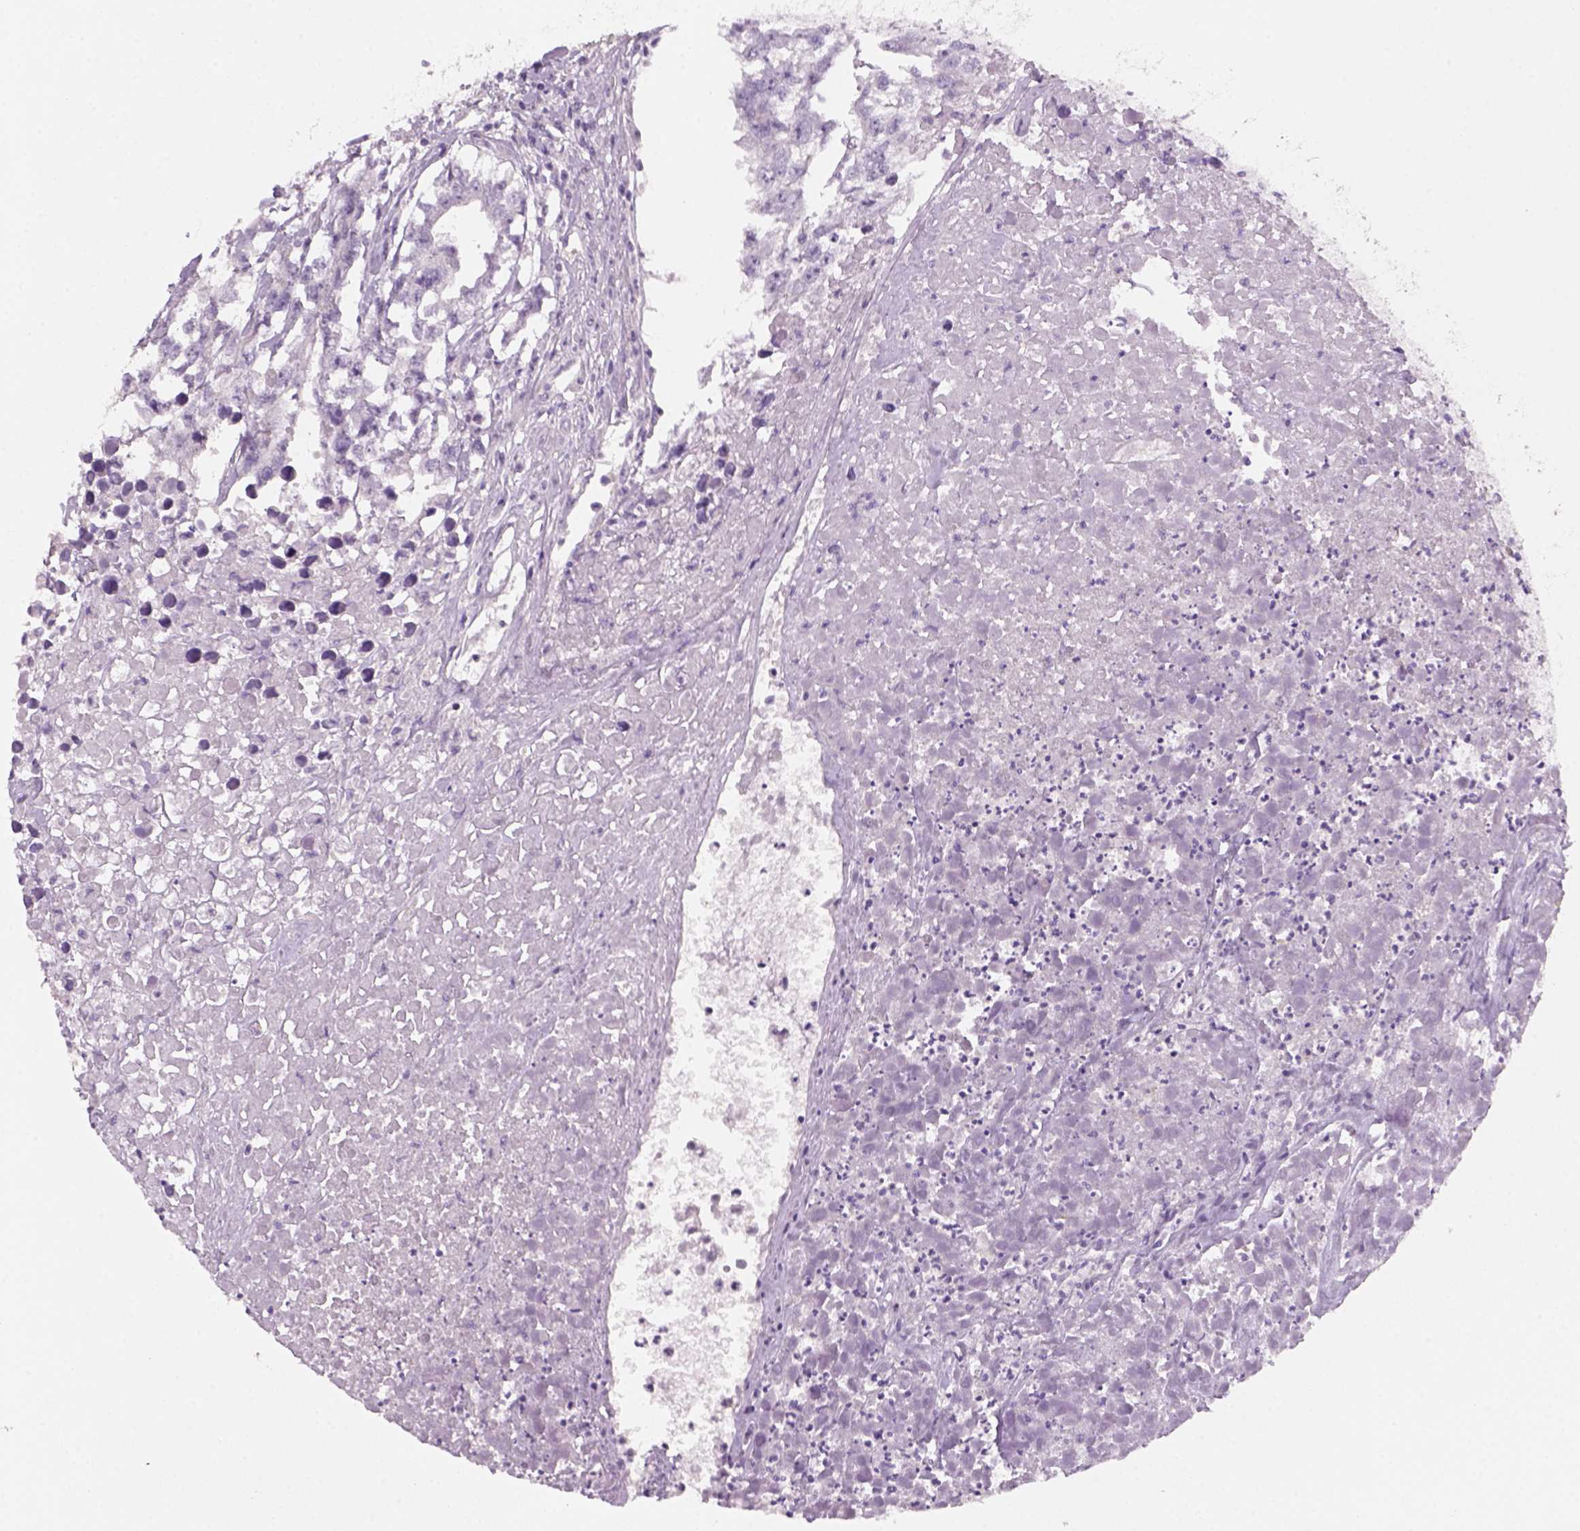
{"staining": {"intensity": "negative", "quantity": "none", "location": "none"}, "tissue": "testis cancer", "cell_type": "Tumor cells", "image_type": "cancer", "snomed": [{"axis": "morphology", "description": "Carcinoma, Embryonal, NOS"}, {"axis": "morphology", "description": "Teratoma, malignant, NOS"}, {"axis": "topography", "description": "Testis"}], "caption": "Tumor cells show no significant positivity in testis cancer (embryonal carcinoma). (DAB IHC with hematoxylin counter stain).", "gene": "KRT25", "patient": {"sex": "male", "age": 44}}